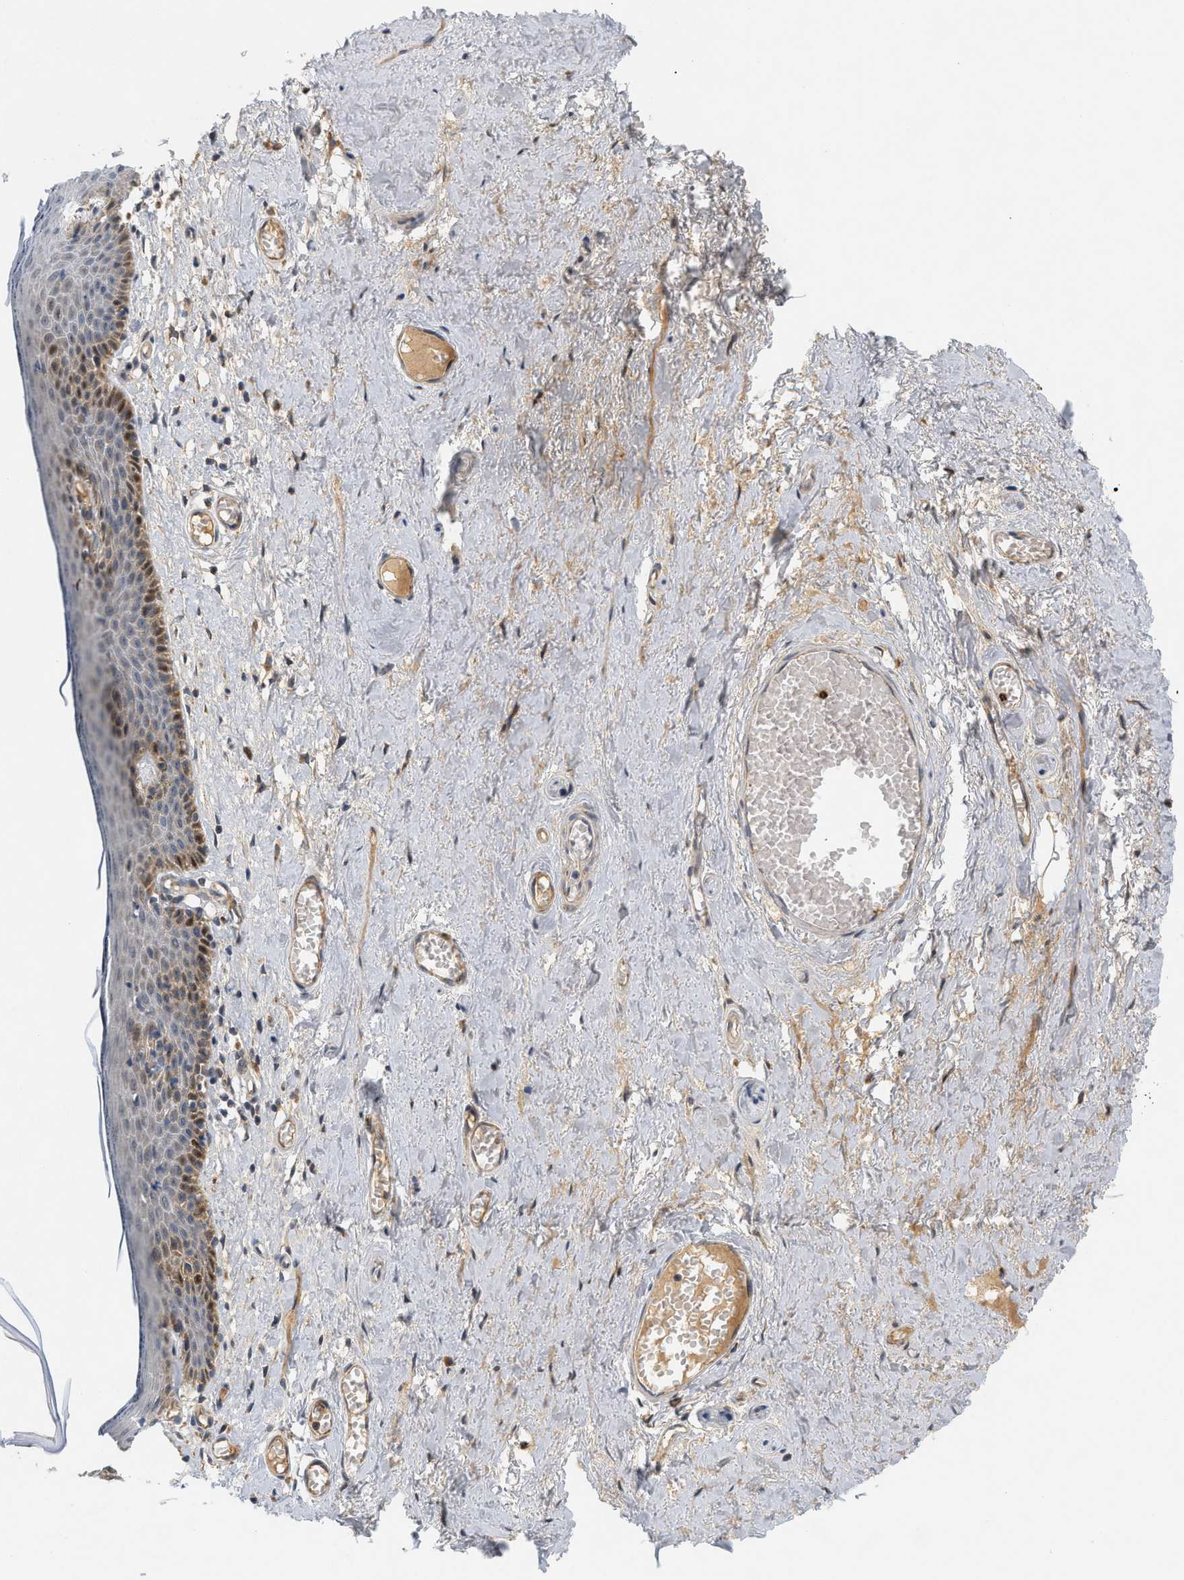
{"staining": {"intensity": "moderate", "quantity": "25%-75%", "location": "cytoplasmic/membranous"}, "tissue": "skin", "cell_type": "Epidermal cells", "image_type": "normal", "snomed": [{"axis": "morphology", "description": "Normal tissue, NOS"}, {"axis": "topography", "description": "Adipose tissue"}, {"axis": "topography", "description": "Vascular tissue"}, {"axis": "topography", "description": "Anal"}, {"axis": "topography", "description": "Peripheral nerve tissue"}], "caption": "Epidermal cells display medium levels of moderate cytoplasmic/membranous expression in about 25%-75% of cells in benign human skin. (DAB = brown stain, brightfield microscopy at high magnification).", "gene": "MCU", "patient": {"sex": "female", "age": 54}}